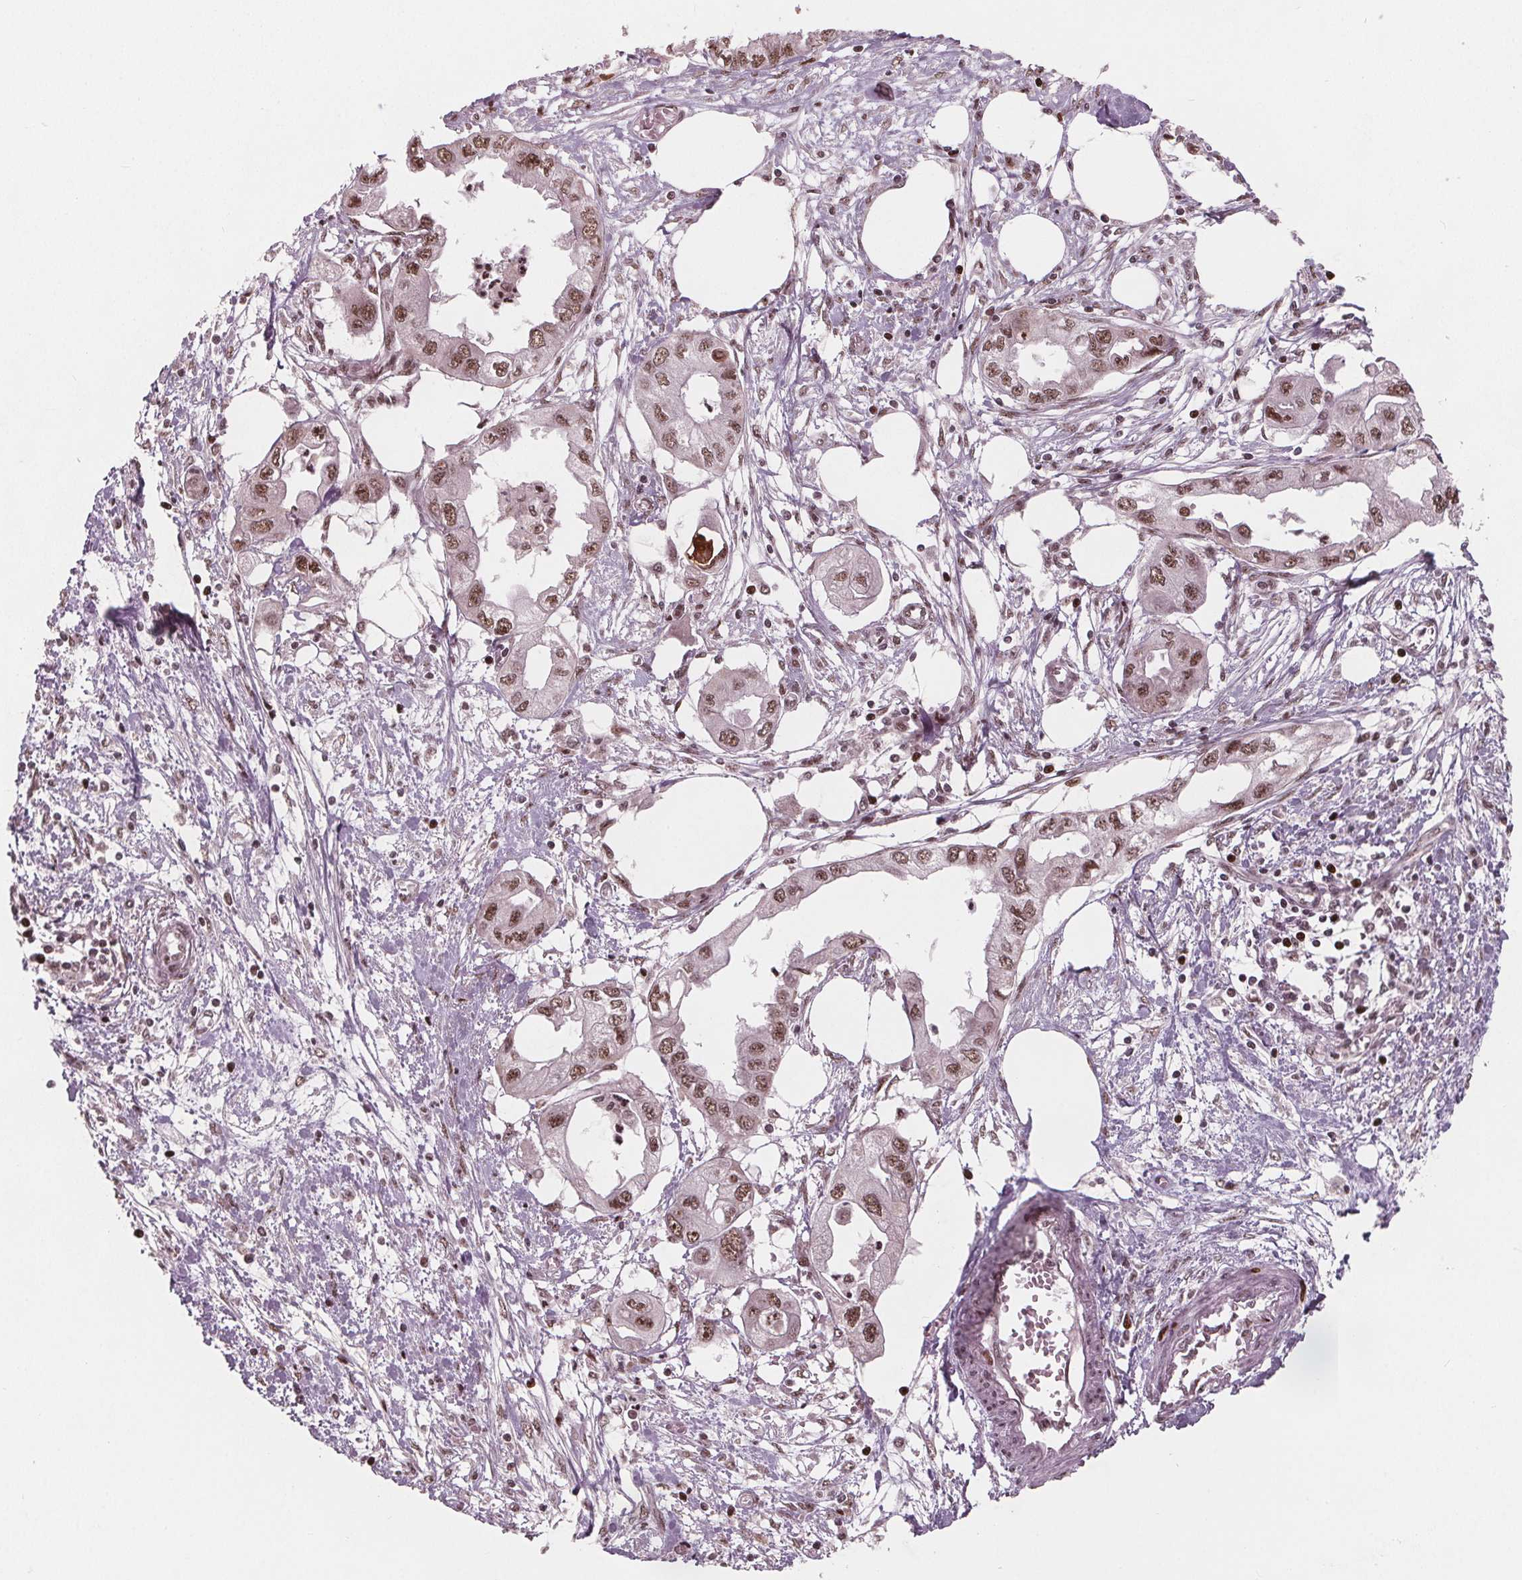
{"staining": {"intensity": "moderate", "quantity": ">75%", "location": "nuclear"}, "tissue": "endometrial cancer", "cell_type": "Tumor cells", "image_type": "cancer", "snomed": [{"axis": "morphology", "description": "Adenocarcinoma, NOS"}, {"axis": "morphology", "description": "Adenocarcinoma, metastatic, NOS"}, {"axis": "topography", "description": "Adipose tissue"}, {"axis": "topography", "description": "Endometrium"}], "caption": "This photomicrograph displays endometrial metastatic adenocarcinoma stained with immunohistochemistry to label a protein in brown. The nuclear of tumor cells show moderate positivity for the protein. Nuclei are counter-stained blue.", "gene": "SNRNP35", "patient": {"sex": "female", "age": 67}}